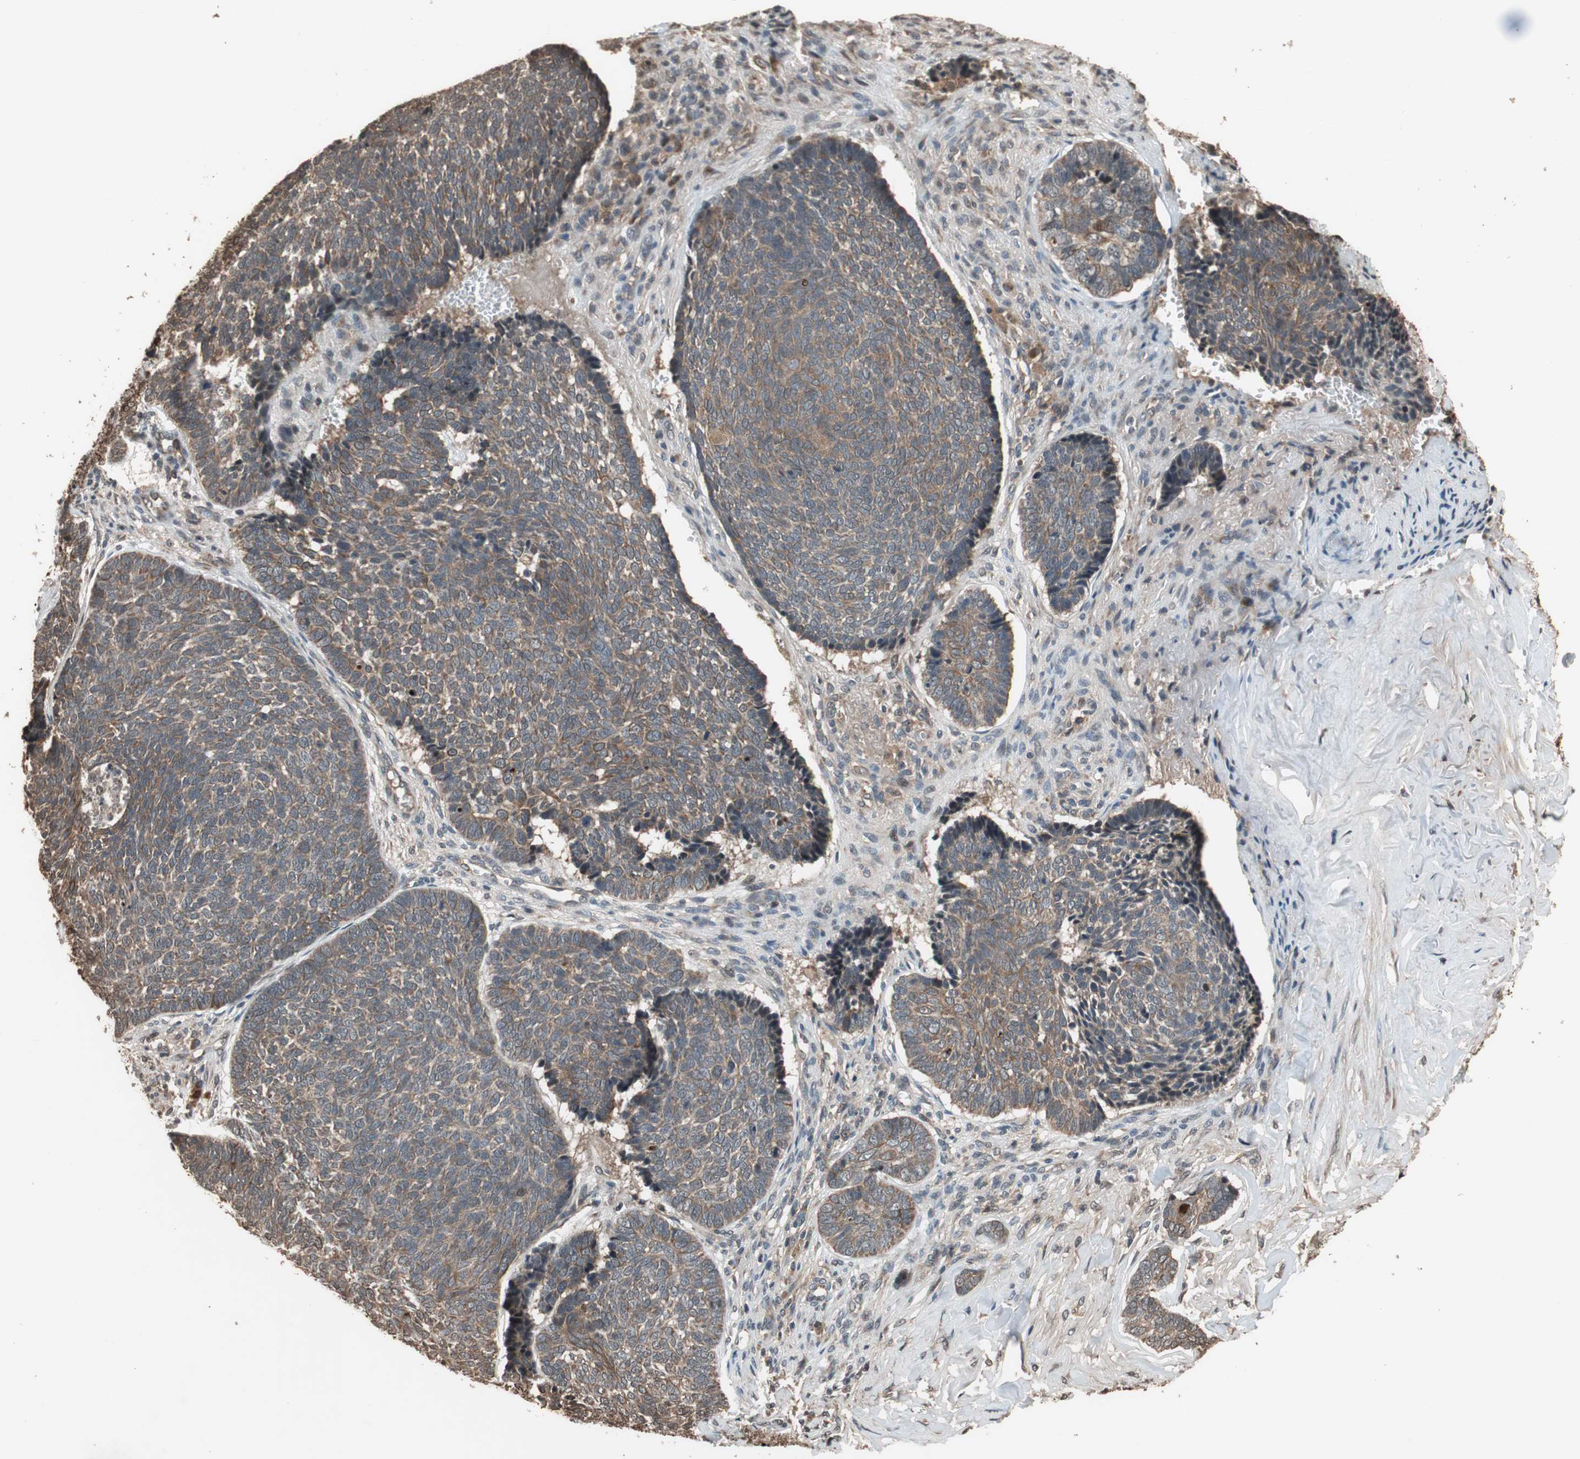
{"staining": {"intensity": "moderate", "quantity": ">75%", "location": "cytoplasmic/membranous"}, "tissue": "skin cancer", "cell_type": "Tumor cells", "image_type": "cancer", "snomed": [{"axis": "morphology", "description": "Basal cell carcinoma"}, {"axis": "topography", "description": "Skin"}], "caption": "This micrograph exhibits skin cancer stained with IHC to label a protein in brown. The cytoplasmic/membranous of tumor cells show moderate positivity for the protein. Nuclei are counter-stained blue.", "gene": "TMEM230", "patient": {"sex": "male", "age": 84}}